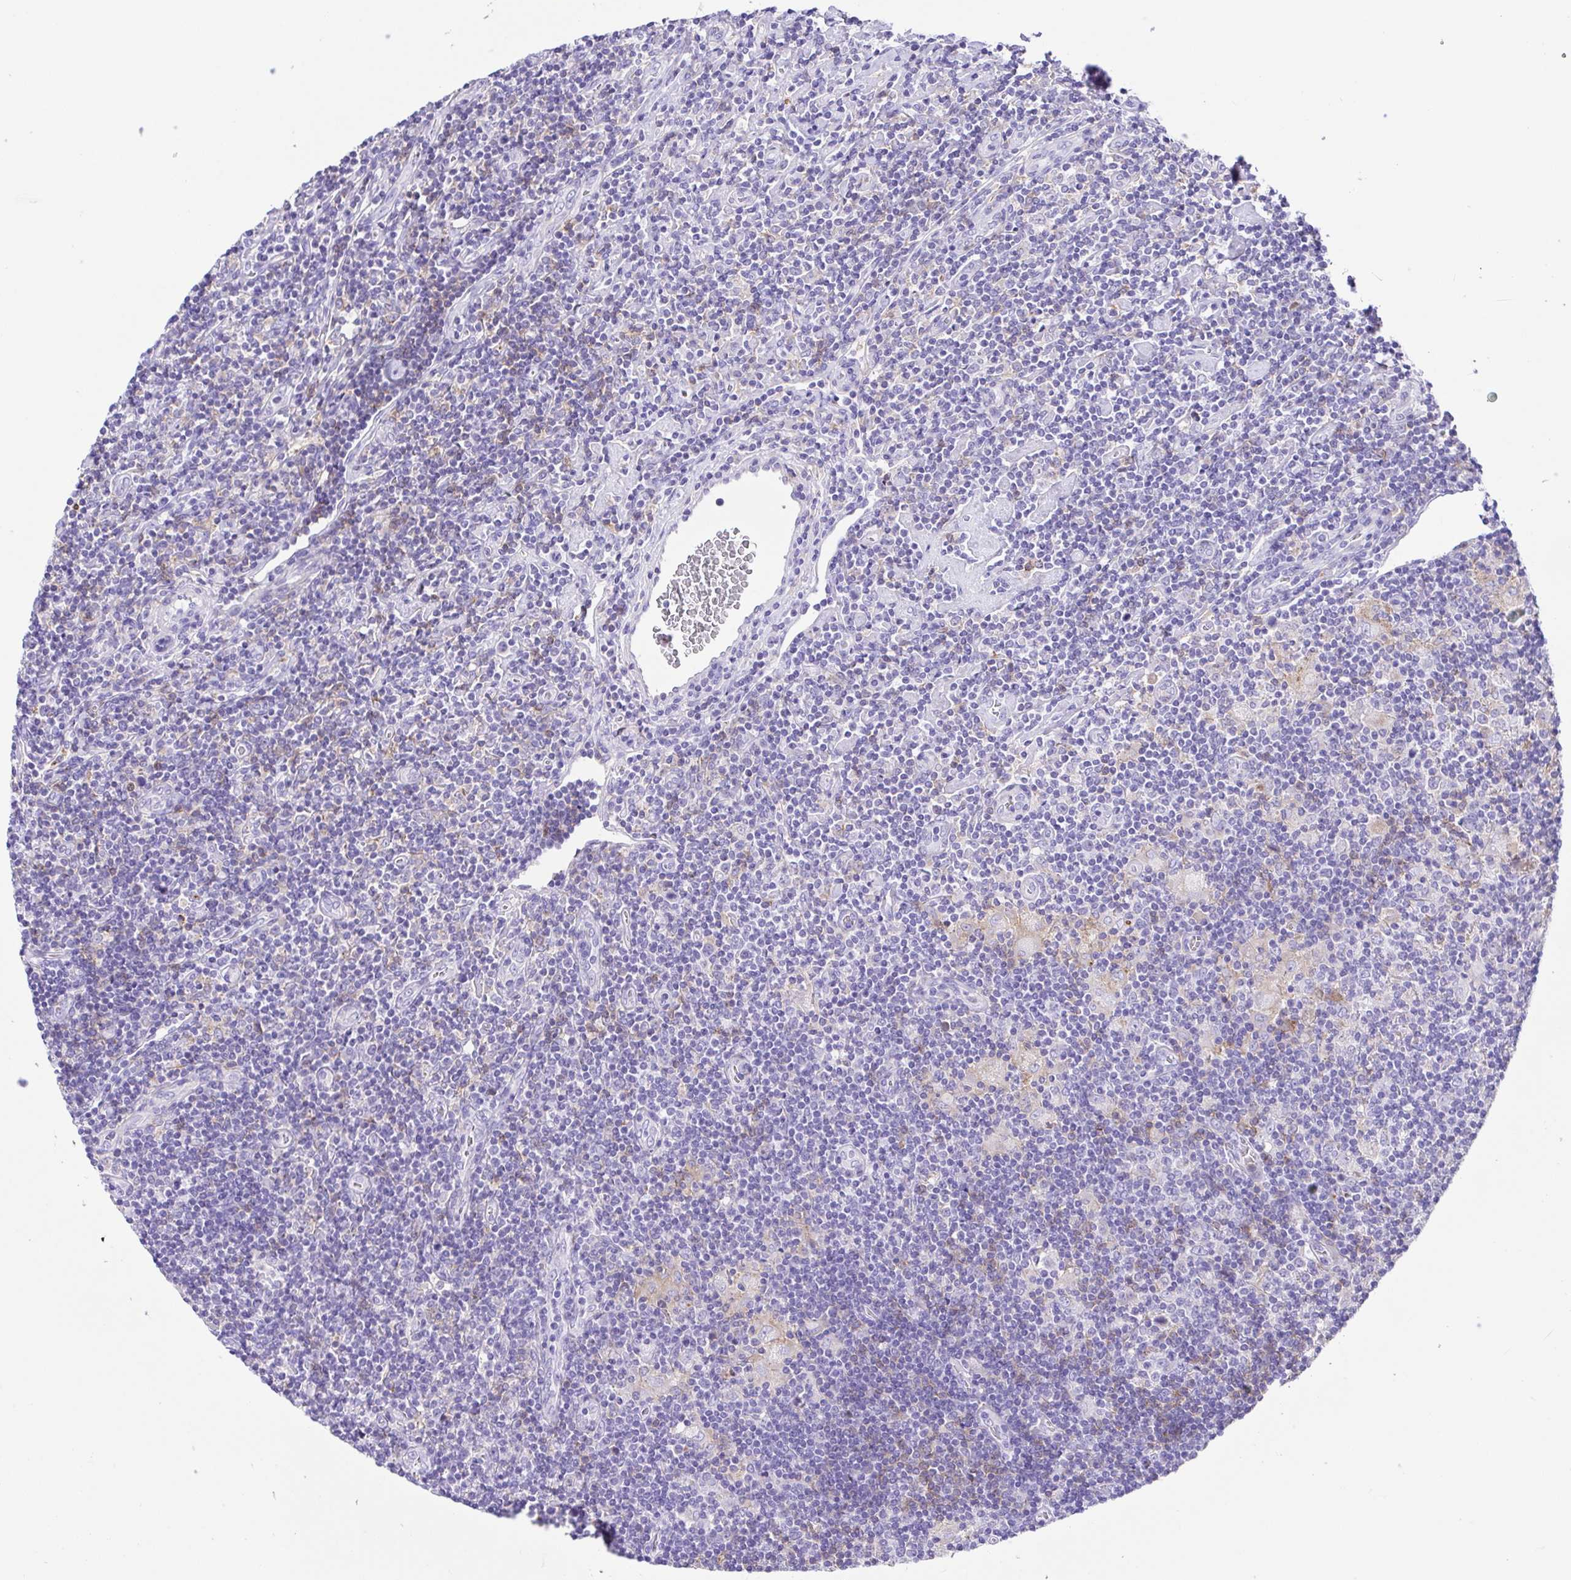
{"staining": {"intensity": "negative", "quantity": "none", "location": "none"}, "tissue": "lymphoma", "cell_type": "Tumor cells", "image_type": "cancer", "snomed": [{"axis": "morphology", "description": "Hodgkin's disease, NOS"}, {"axis": "topography", "description": "Lymph node"}], "caption": "Immunohistochemistry (IHC) image of neoplastic tissue: human lymphoma stained with DAB exhibits no significant protein expression in tumor cells.", "gene": "CD72", "patient": {"sex": "male", "age": 40}}